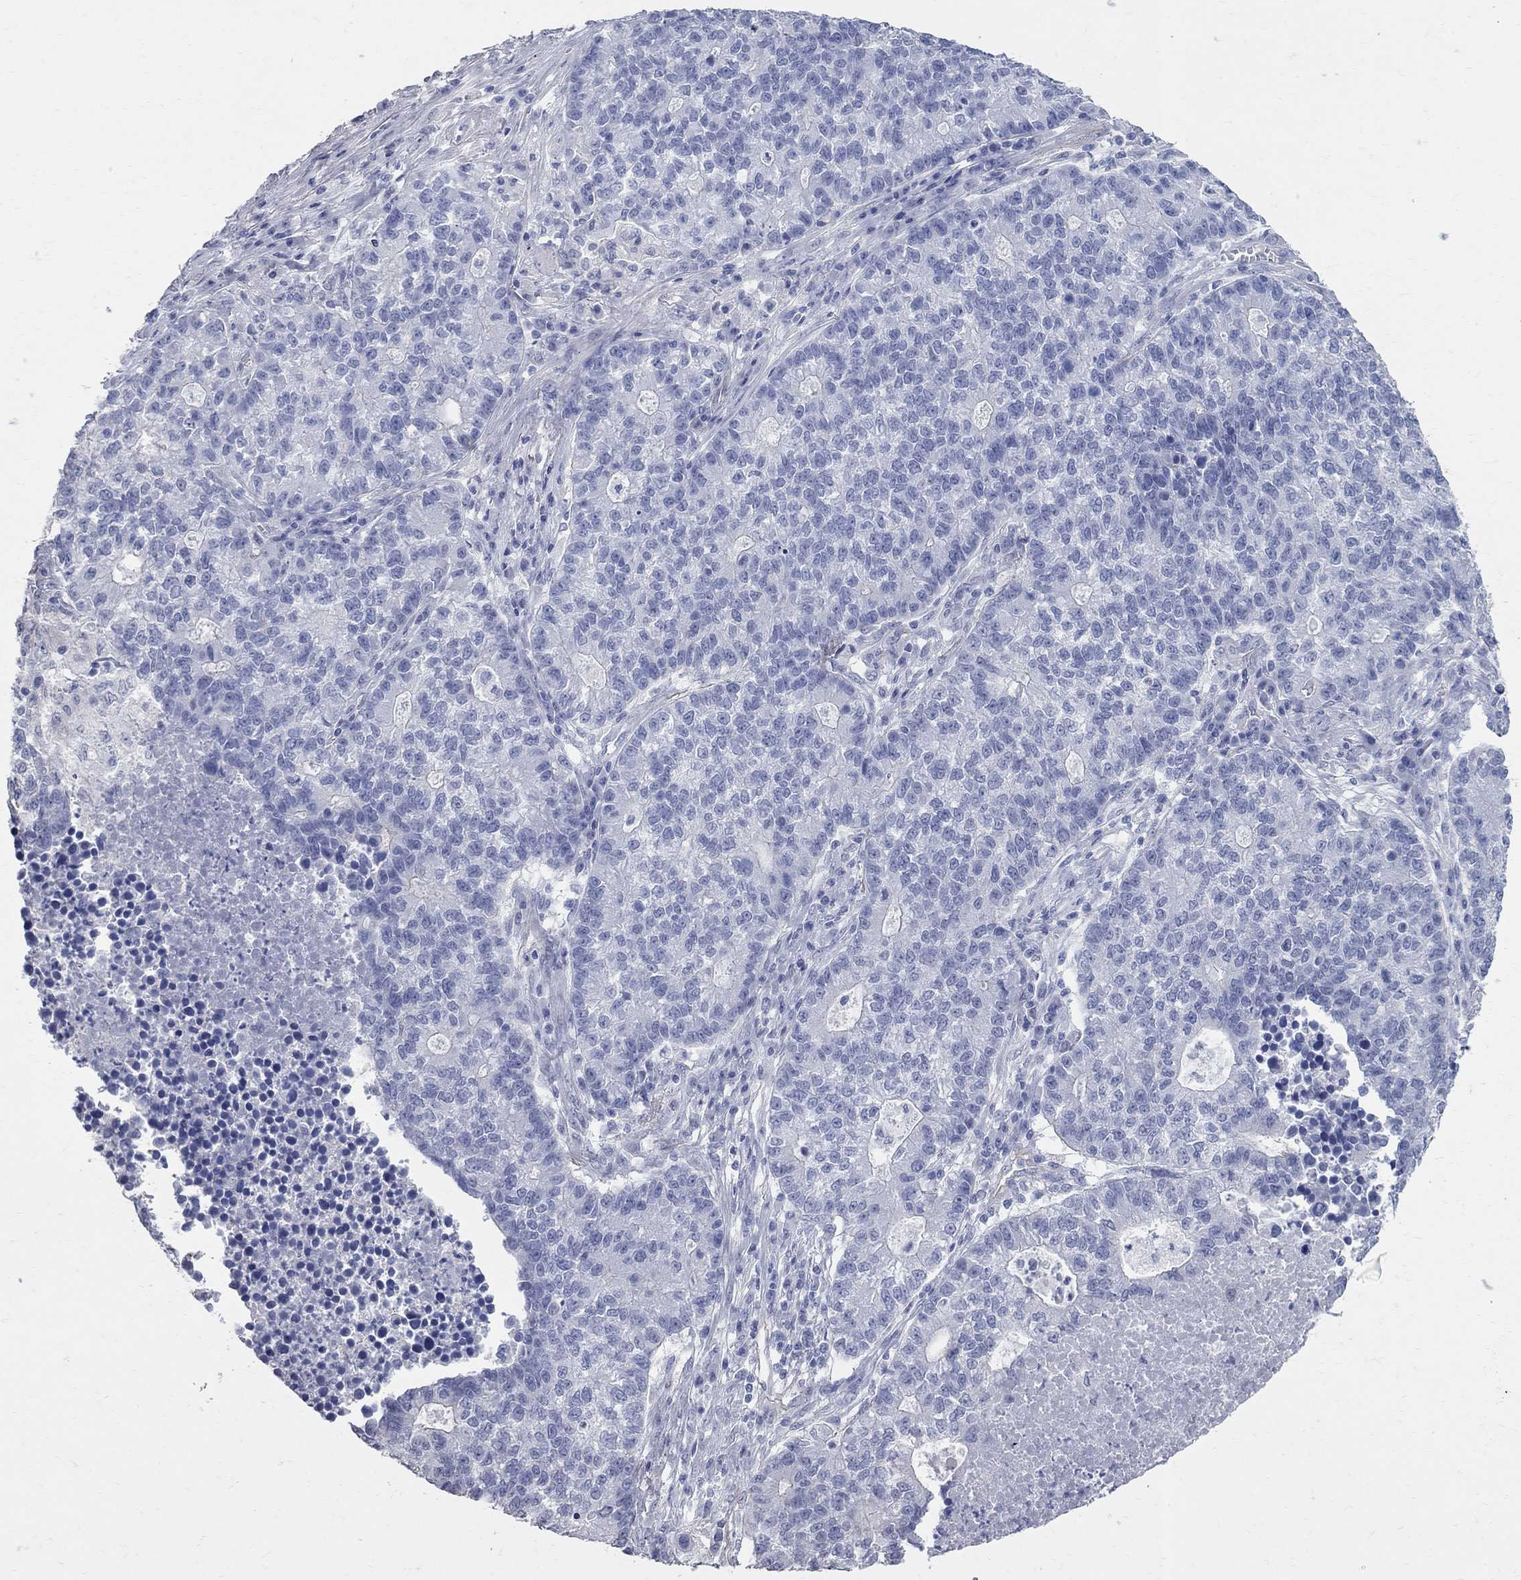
{"staining": {"intensity": "negative", "quantity": "none", "location": "none"}, "tissue": "lung cancer", "cell_type": "Tumor cells", "image_type": "cancer", "snomed": [{"axis": "morphology", "description": "Adenocarcinoma, NOS"}, {"axis": "topography", "description": "Lung"}], "caption": "Immunohistochemical staining of adenocarcinoma (lung) shows no significant positivity in tumor cells.", "gene": "AOX1", "patient": {"sex": "male", "age": 57}}